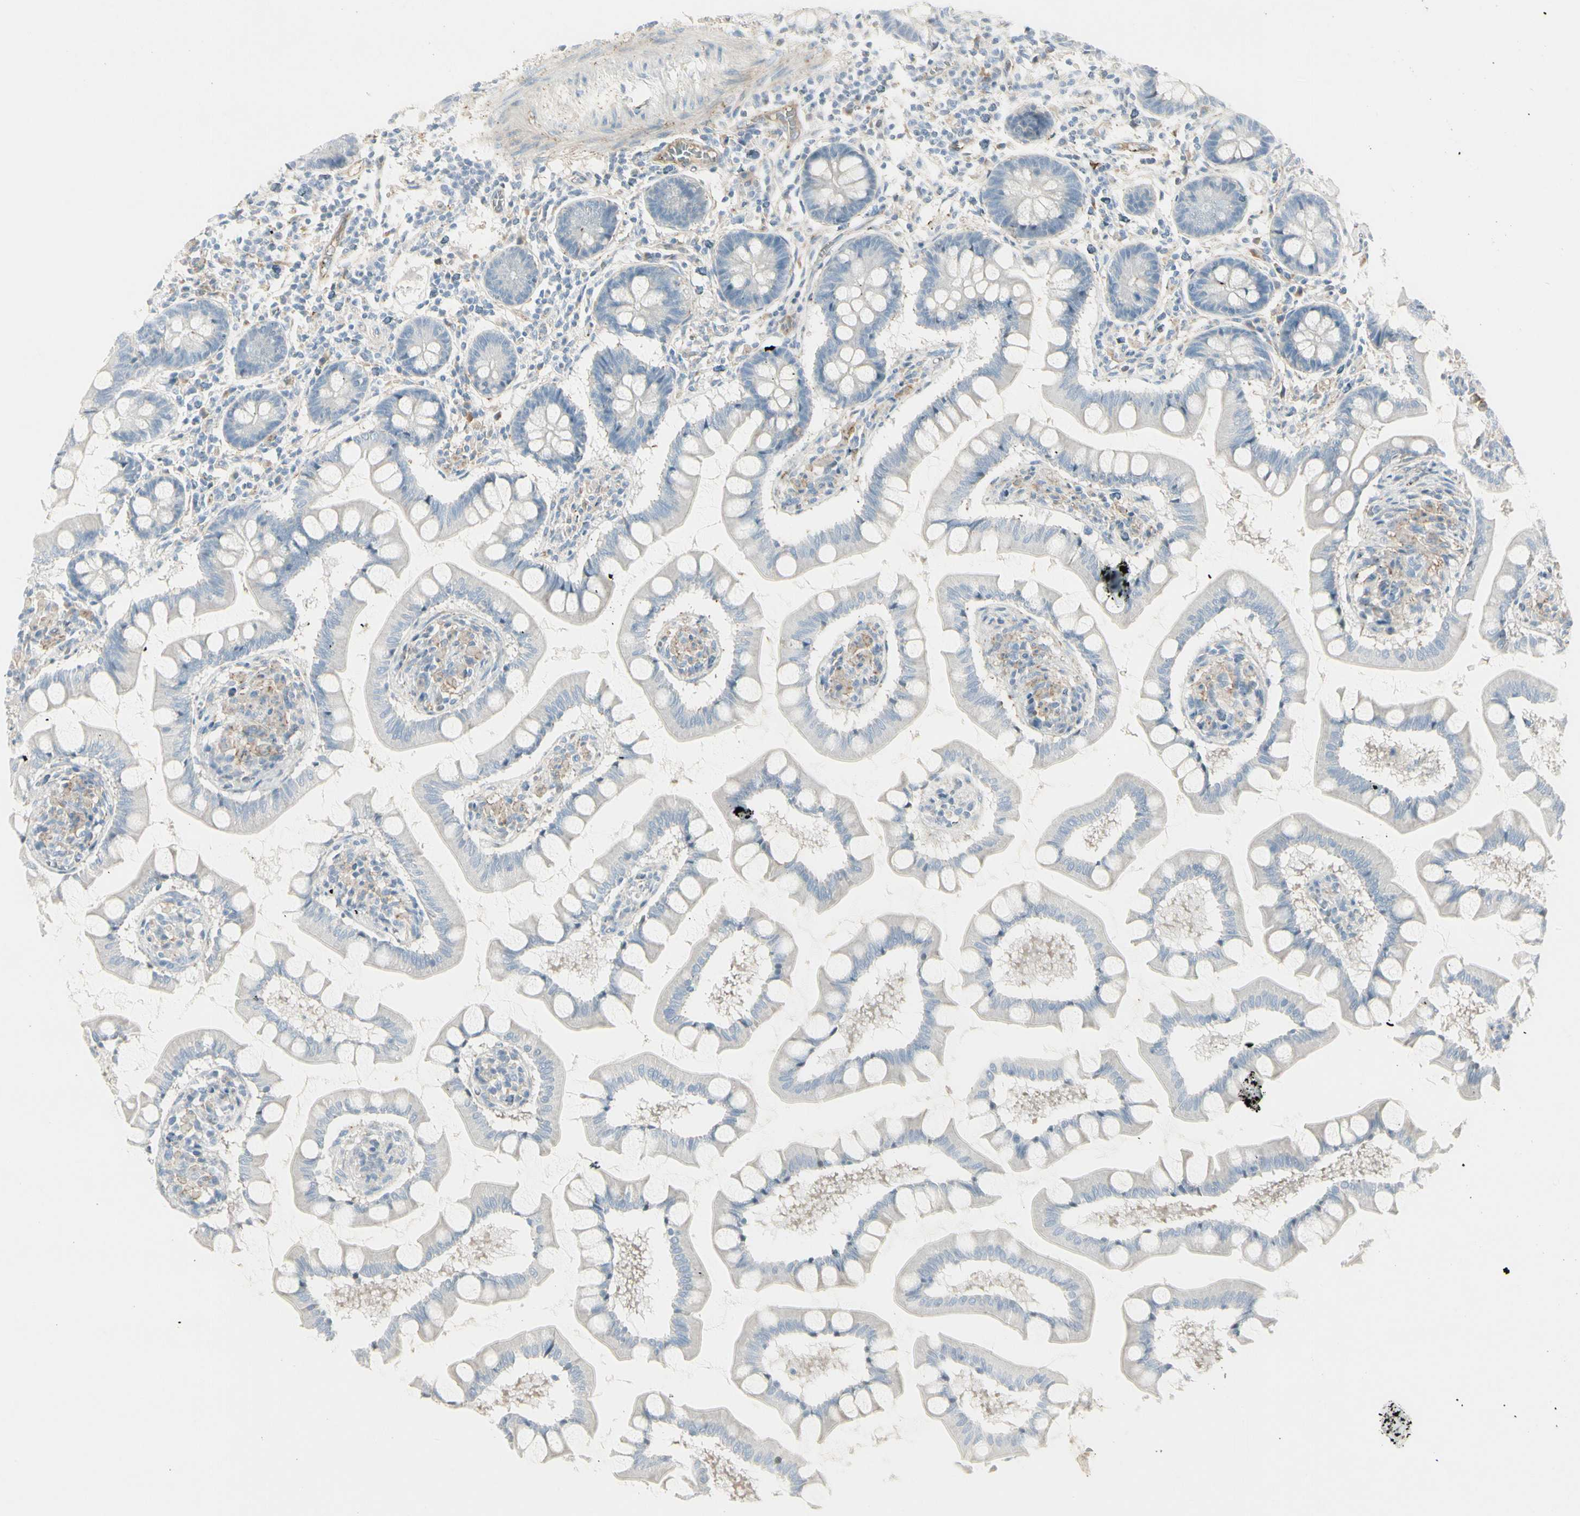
{"staining": {"intensity": "negative", "quantity": "none", "location": "none"}, "tissue": "small intestine", "cell_type": "Glandular cells", "image_type": "normal", "snomed": [{"axis": "morphology", "description": "Normal tissue, NOS"}, {"axis": "topography", "description": "Small intestine"}], "caption": "The image shows no significant positivity in glandular cells of small intestine. (Brightfield microscopy of DAB immunohistochemistry (IHC) at high magnification).", "gene": "CACNA2D1", "patient": {"sex": "male", "age": 41}}